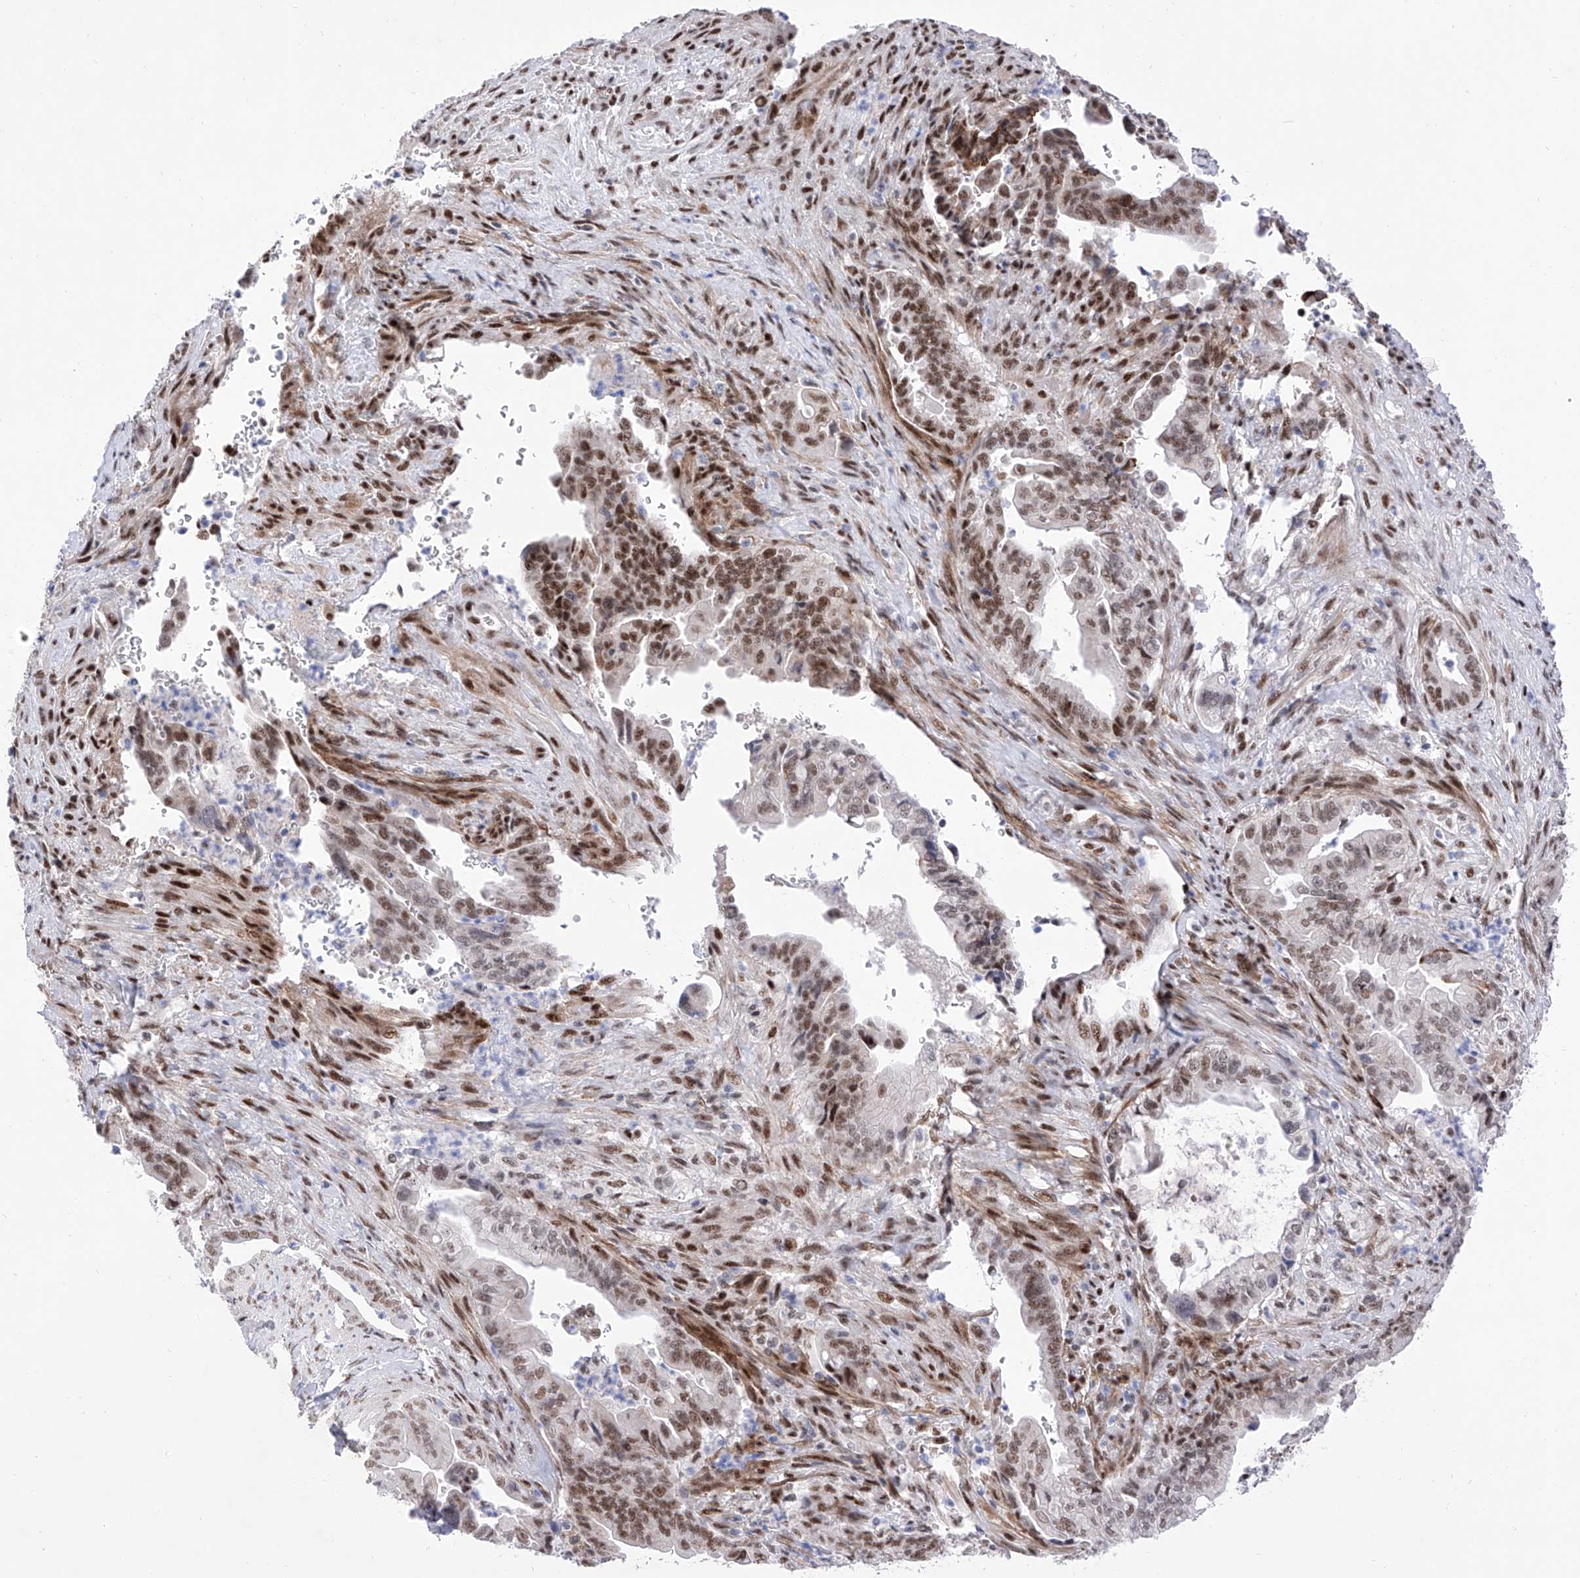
{"staining": {"intensity": "moderate", "quantity": ">75%", "location": "nuclear"}, "tissue": "pancreatic cancer", "cell_type": "Tumor cells", "image_type": "cancer", "snomed": [{"axis": "morphology", "description": "Adenocarcinoma, NOS"}, {"axis": "topography", "description": "Pancreas"}], "caption": "Pancreatic cancer (adenocarcinoma) tissue shows moderate nuclear expression in approximately >75% of tumor cells", "gene": "ATN1", "patient": {"sex": "male", "age": 70}}